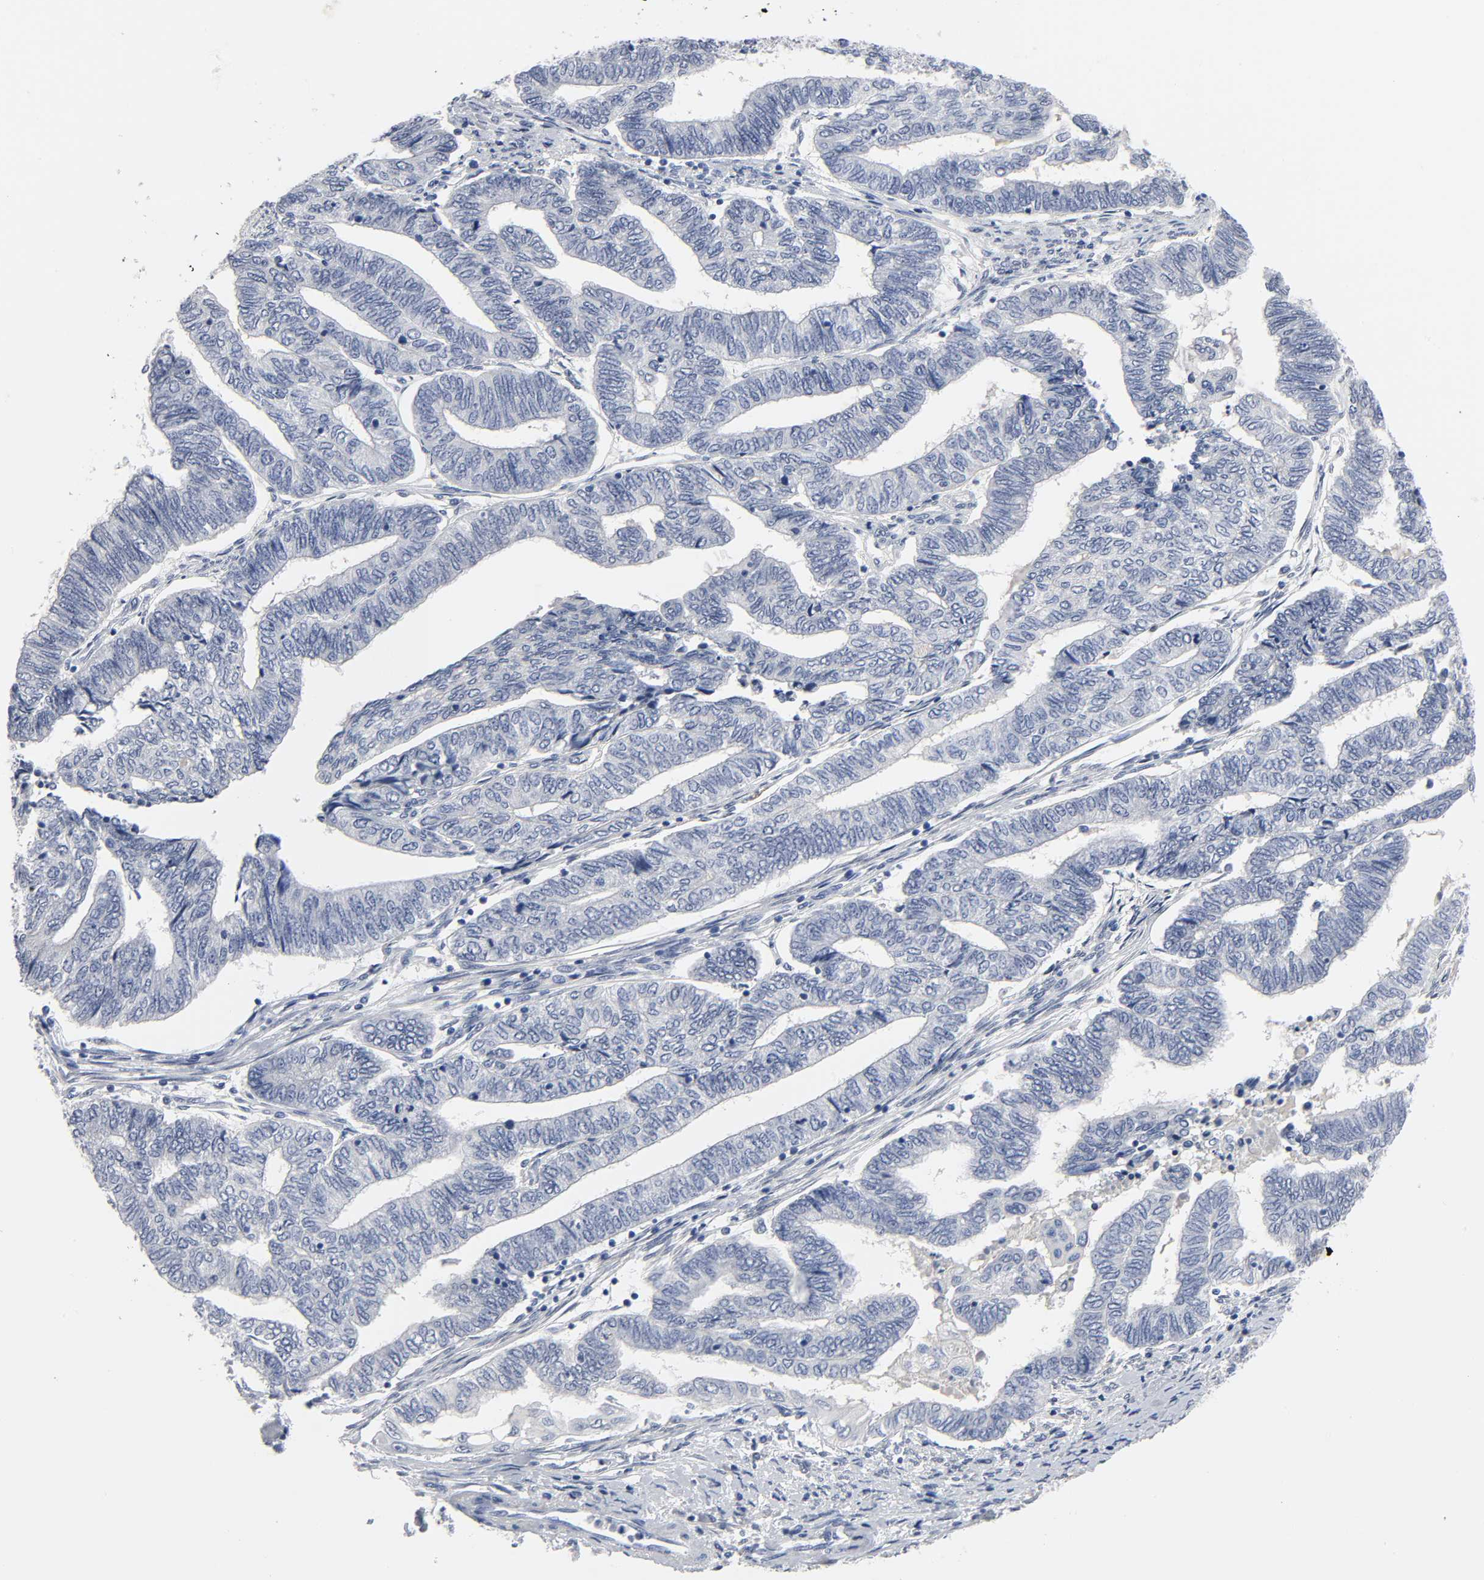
{"staining": {"intensity": "negative", "quantity": "none", "location": "none"}, "tissue": "endometrial cancer", "cell_type": "Tumor cells", "image_type": "cancer", "snomed": [{"axis": "morphology", "description": "Adenocarcinoma, NOS"}, {"axis": "topography", "description": "Uterus"}, {"axis": "topography", "description": "Endometrium"}], "caption": "DAB (3,3'-diaminobenzidine) immunohistochemical staining of endometrial adenocarcinoma displays no significant expression in tumor cells.", "gene": "SALL2", "patient": {"sex": "female", "age": 70}}